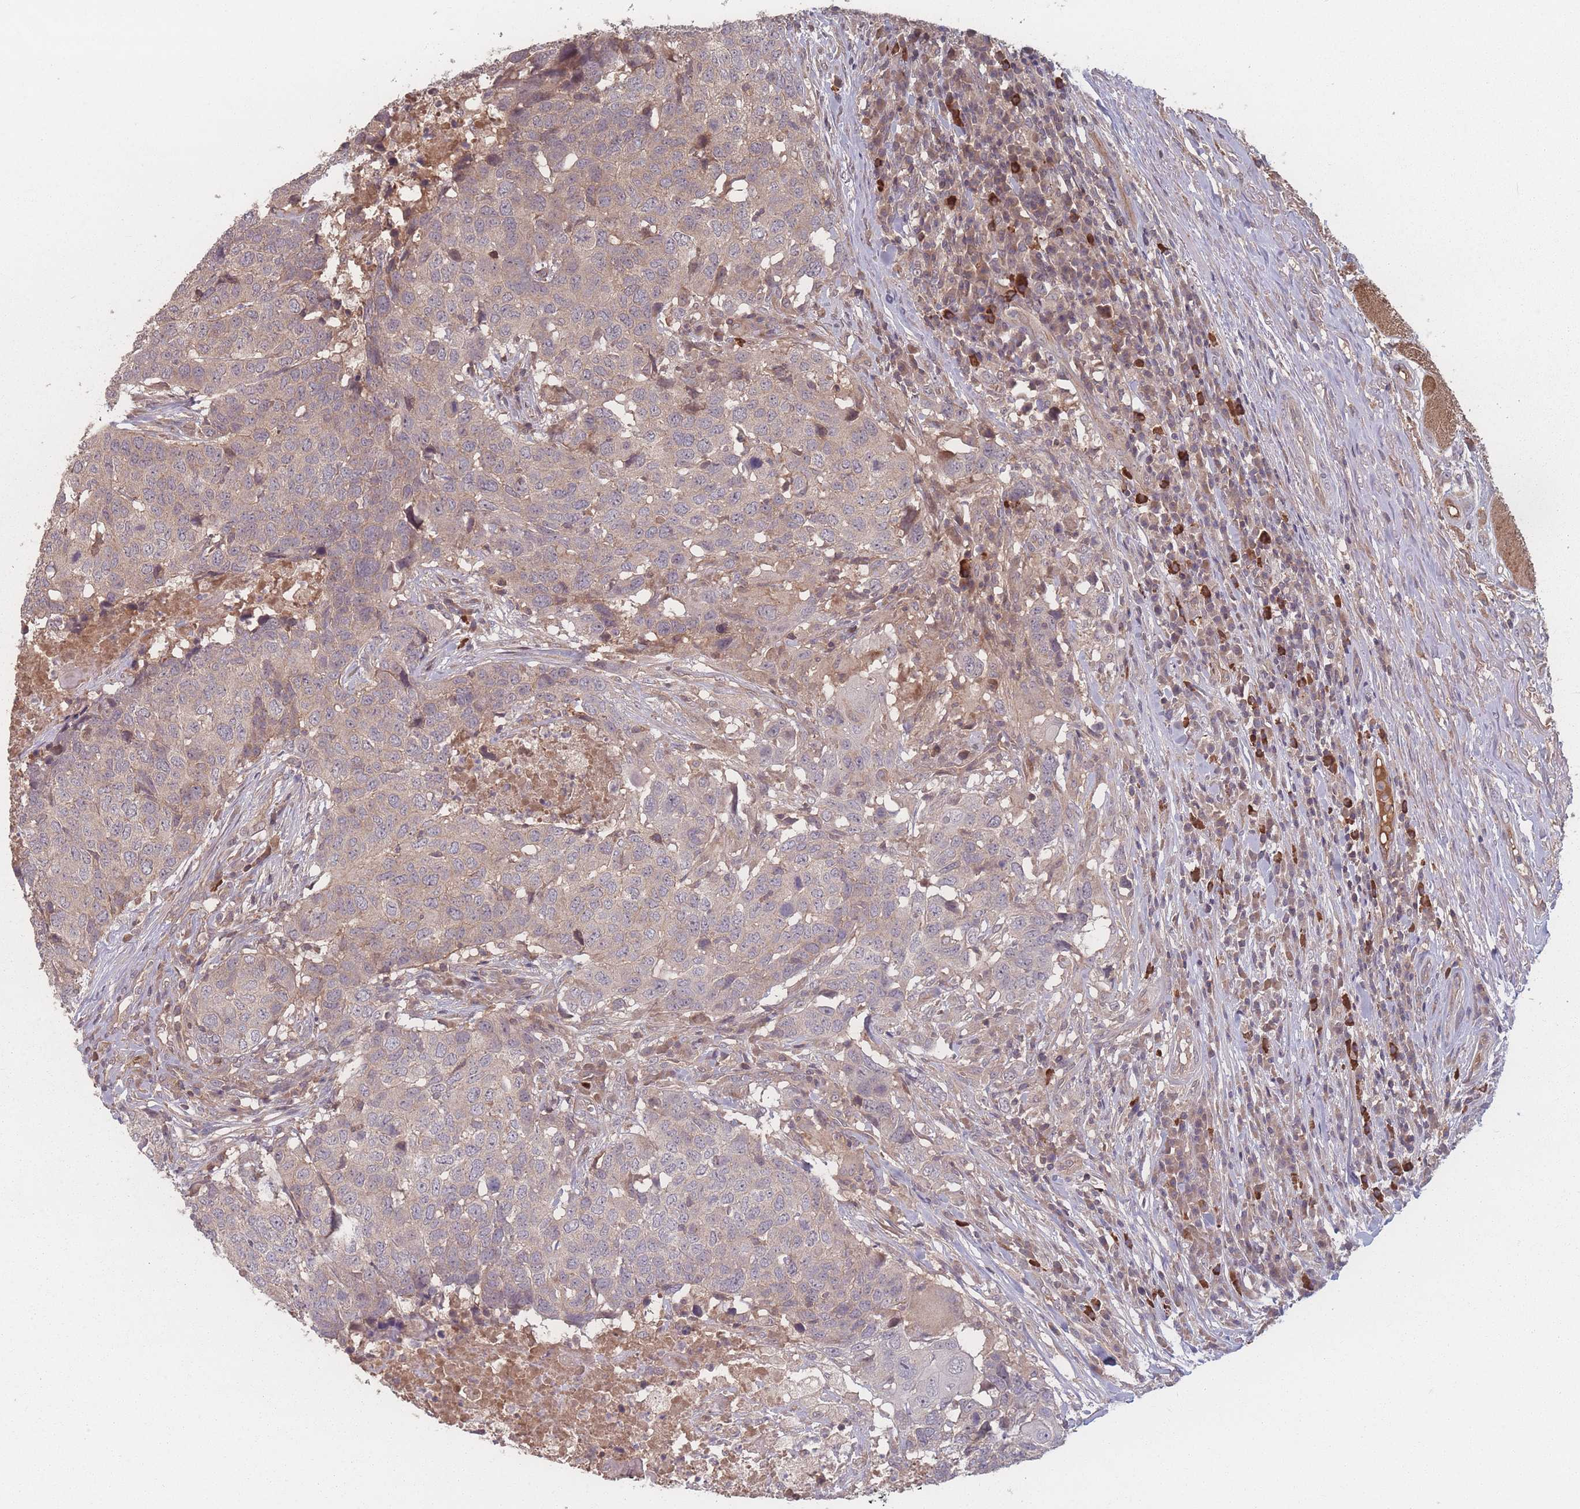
{"staining": {"intensity": "weak", "quantity": "25%-75%", "location": "cytoplasmic/membranous"}, "tissue": "head and neck cancer", "cell_type": "Tumor cells", "image_type": "cancer", "snomed": [{"axis": "morphology", "description": "Normal tissue, NOS"}, {"axis": "morphology", "description": "Squamous cell carcinoma, NOS"}, {"axis": "topography", "description": "Skeletal muscle"}, {"axis": "topography", "description": "Vascular tissue"}, {"axis": "topography", "description": "Peripheral nerve tissue"}, {"axis": "topography", "description": "Head-Neck"}], "caption": "Head and neck squamous cell carcinoma tissue reveals weak cytoplasmic/membranous staining in about 25%-75% of tumor cells, visualized by immunohistochemistry.", "gene": "HAGH", "patient": {"sex": "male", "age": 66}}